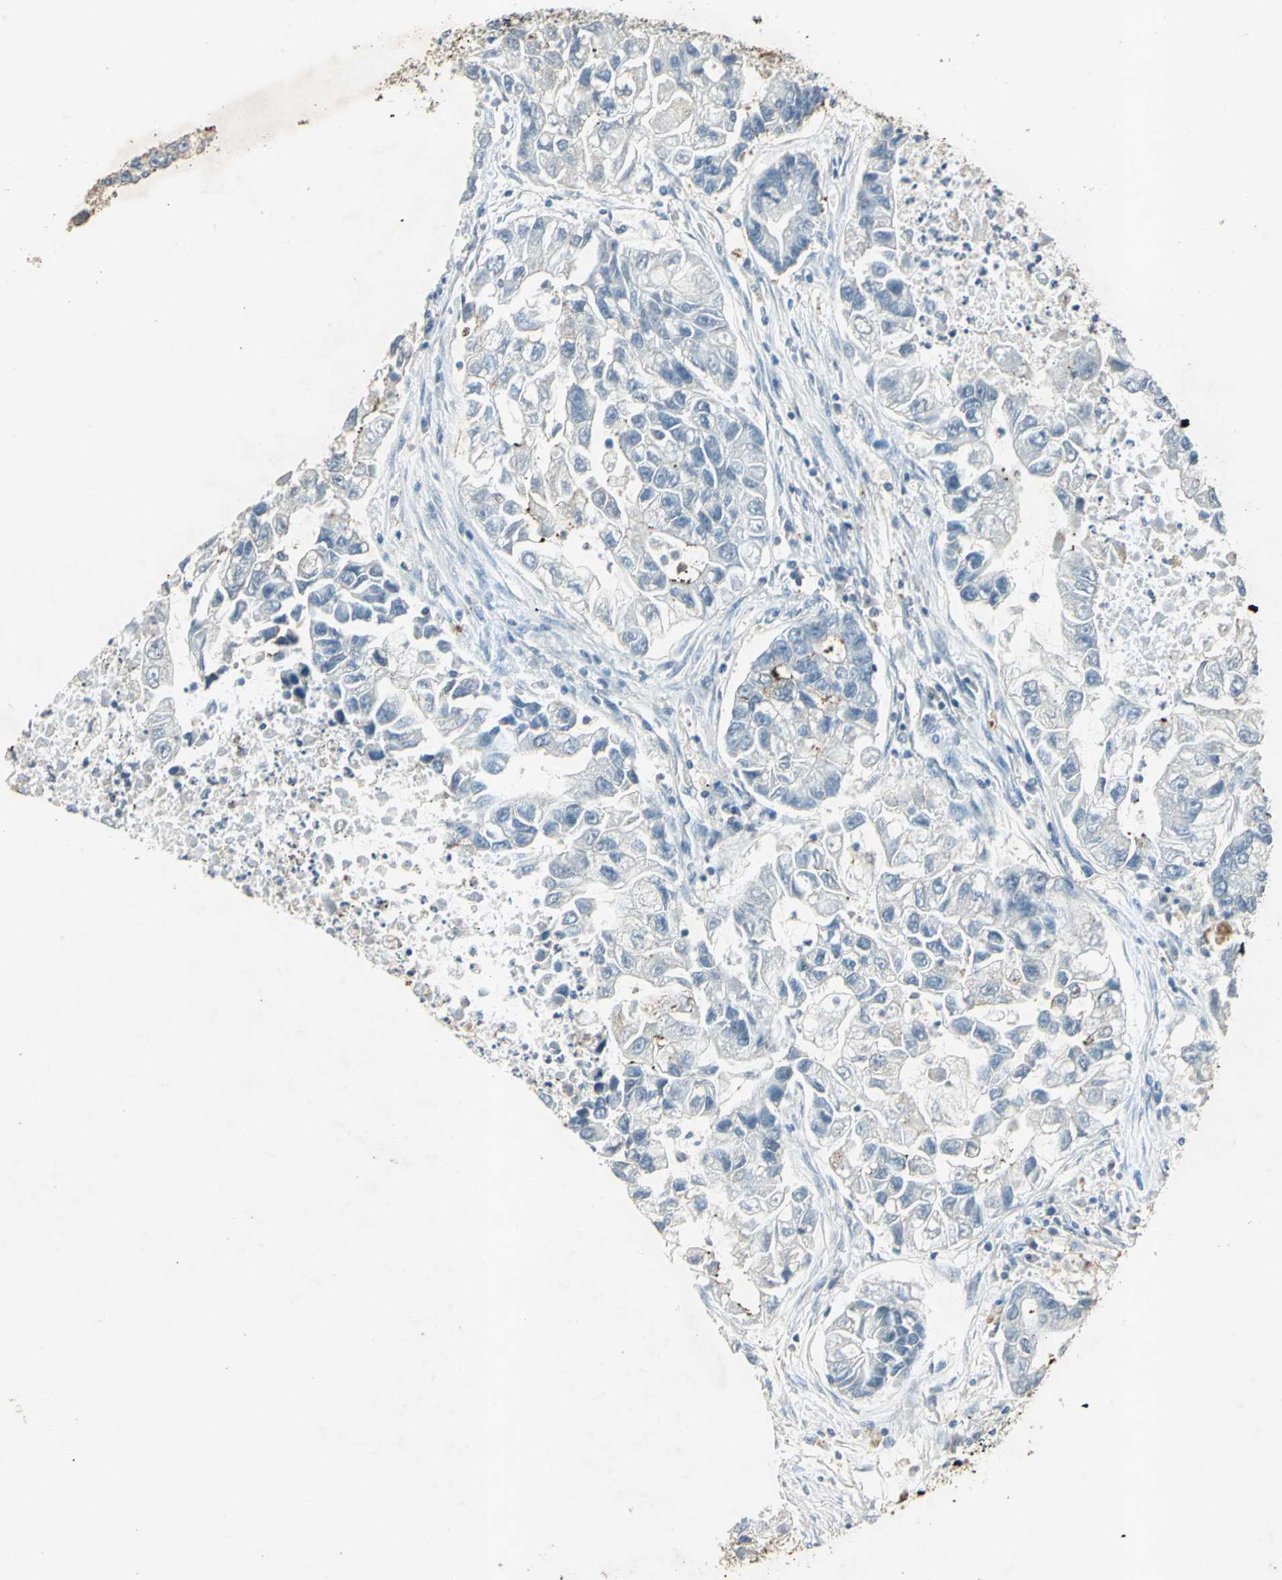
{"staining": {"intensity": "negative", "quantity": "none", "location": "none"}, "tissue": "lung cancer", "cell_type": "Tumor cells", "image_type": "cancer", "snomed": [{"axis": "morphology", "description": "Adenocarcinoma, NOS"}, {"axis": "topography", "description": "Lung"}], "caption": "Lung cancer was stained to show a protein in brown. There is no significant positivity in tumor cells.", "gene": "CAMK2B", "patient": {"sex": "female", "age": 51}}